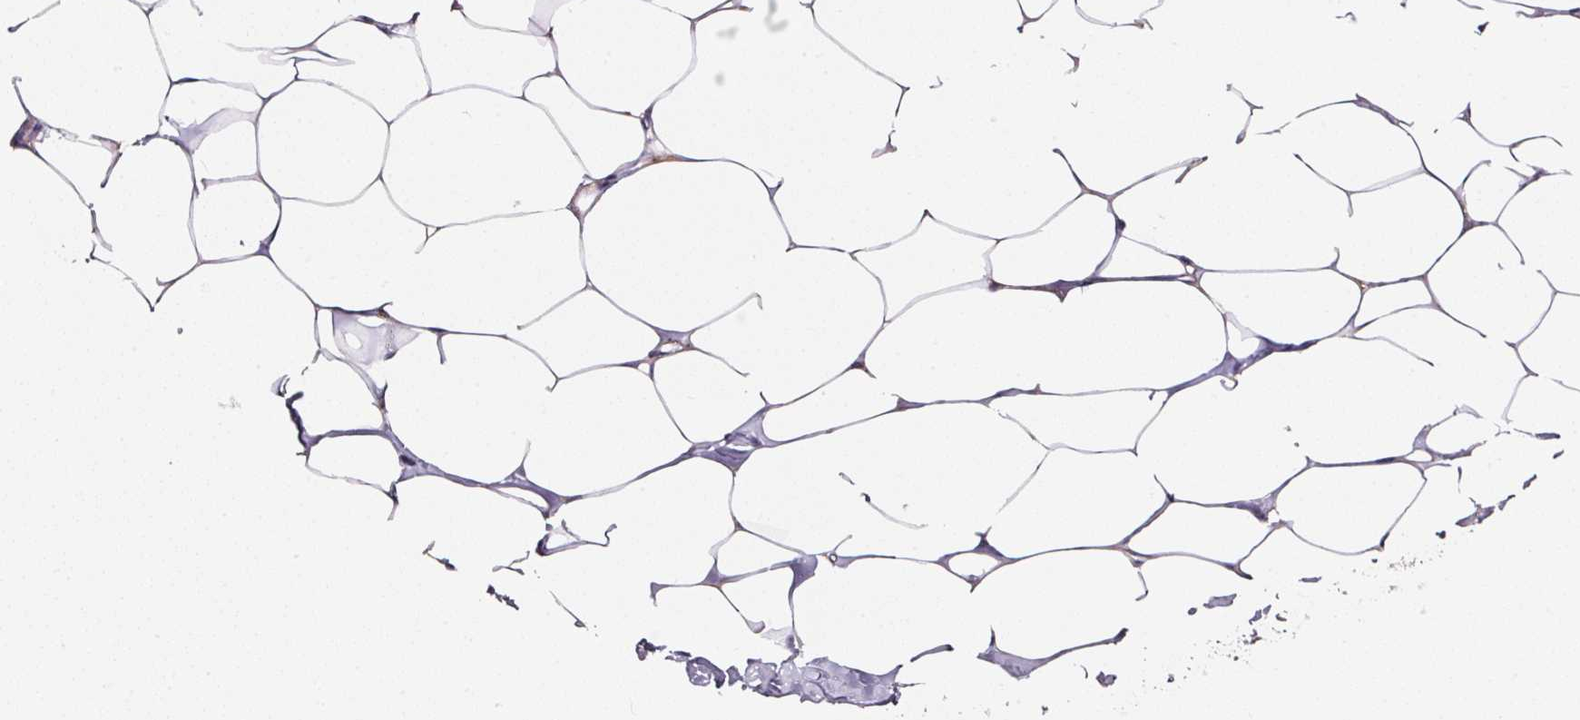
{"staining": {"intensity": "negative", "quantity": "none", "location": "none"}, "tissue": "breast", "cell_type": "Adipocytes", "image_type": "normal", "snomed": [{"axis": "morphology", "description": "Normal tissue, NOS"}, {"axis": "topography", "description": "Breast"}], "caption": "High power microscopy image of an immunohistochemistry (IHC) image of benign breast, revealing no significant positivity in adipocytes.", "gene": "CD47", "patient": {"sex": "female", "age": 27}}